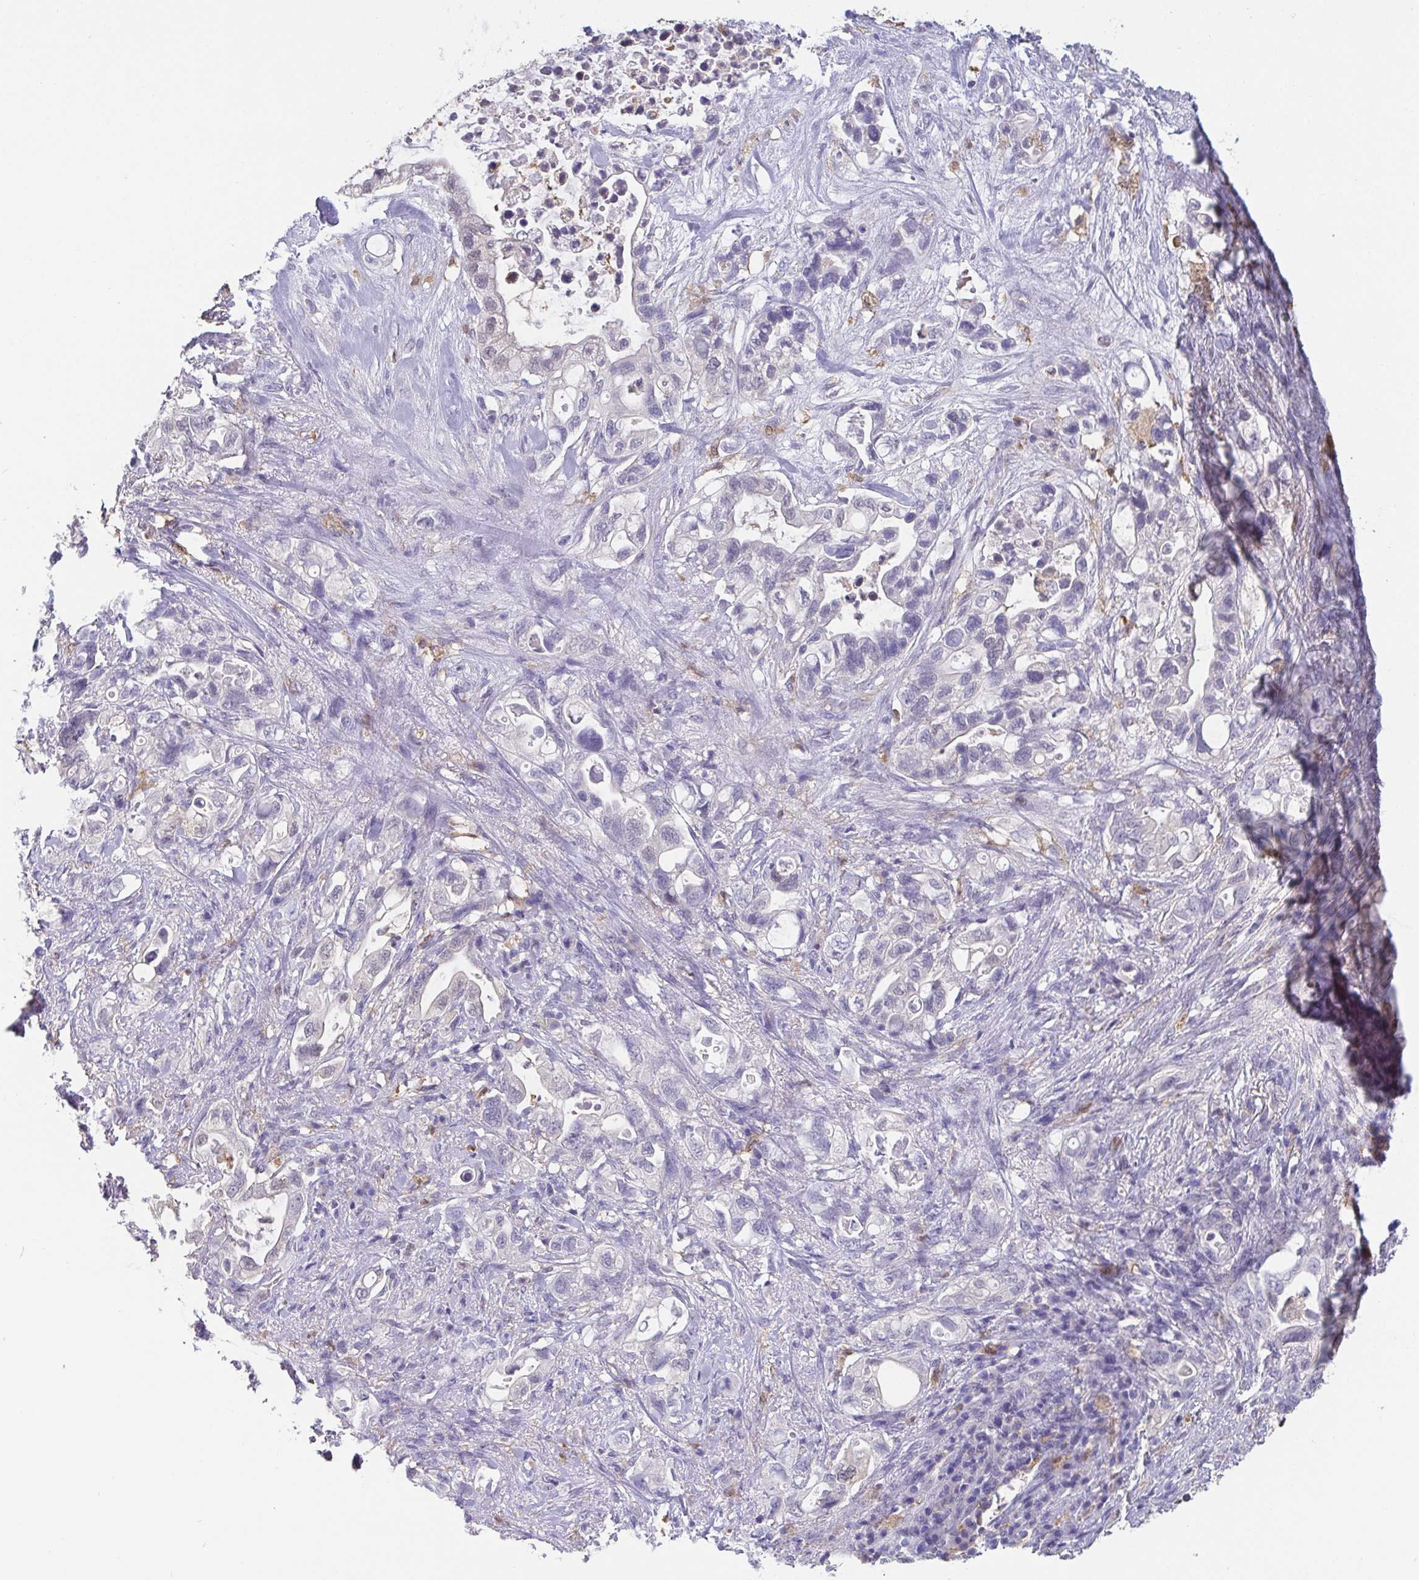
{"staining": {"intensity": "negative", "quantity": "none", "location": "none"}, "tissue": "pancreatic cancer", "cell_type": "Tumor cells", "image_type": "cancer", "snomed": [{"axis": "morphology", "description": "Adenocarcinoma, NOS"}, {"axis": "topography", "description": "Pancreas"}], "caption": "Immunohistochemical staining of pancreatic adenocarcinoma demonstrates no significant expression in tumor cells. (DAB (3,3'-diaminobenzidine) IHC visualized using brightfield microscopy, high magnification).", "gene": "IDH1", "patient": {"sex": "female", "age": 72}}